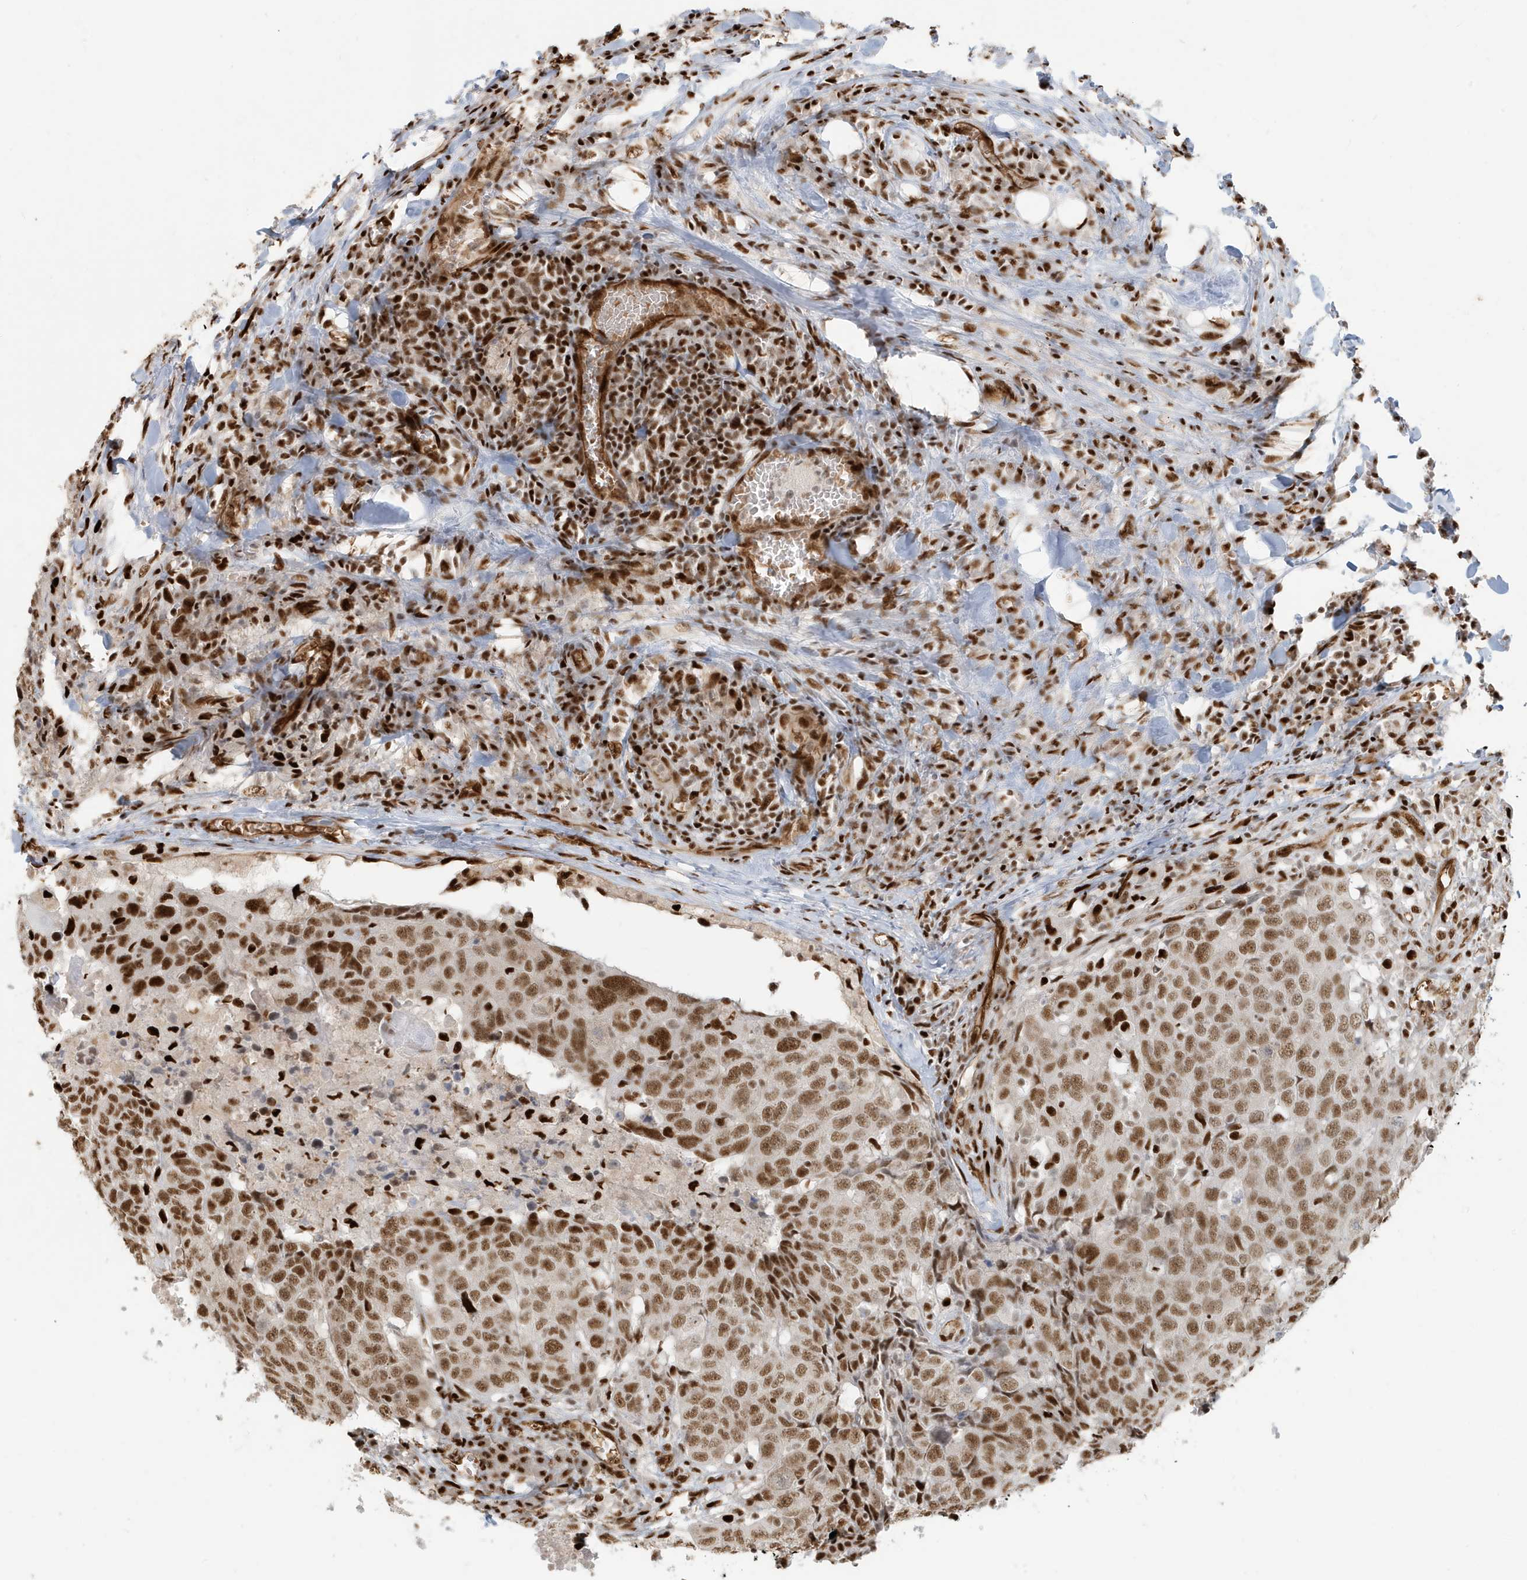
{"staining": {"intensity": "strong", "quantity": ">75%", "location": "nuclear"}, "tissue": "head and neck cancer", "cell_type": "Tumor cells", "image_type": "cancer", "snomed": [{"axis": "morphology", "description": "Squamous cell carcinoma, NOS"}, {"axis": "topography", "description": "Head-Neck"}], "caption": "Approximately >75% of tumor cells in human head and neck cancer (squamous cell carcinoma) show strong nuclear protein staining as visualized by brown immunohistochemical staining.", "gene": "CKS2", "patient": {"sex": "male", "age": 66}}